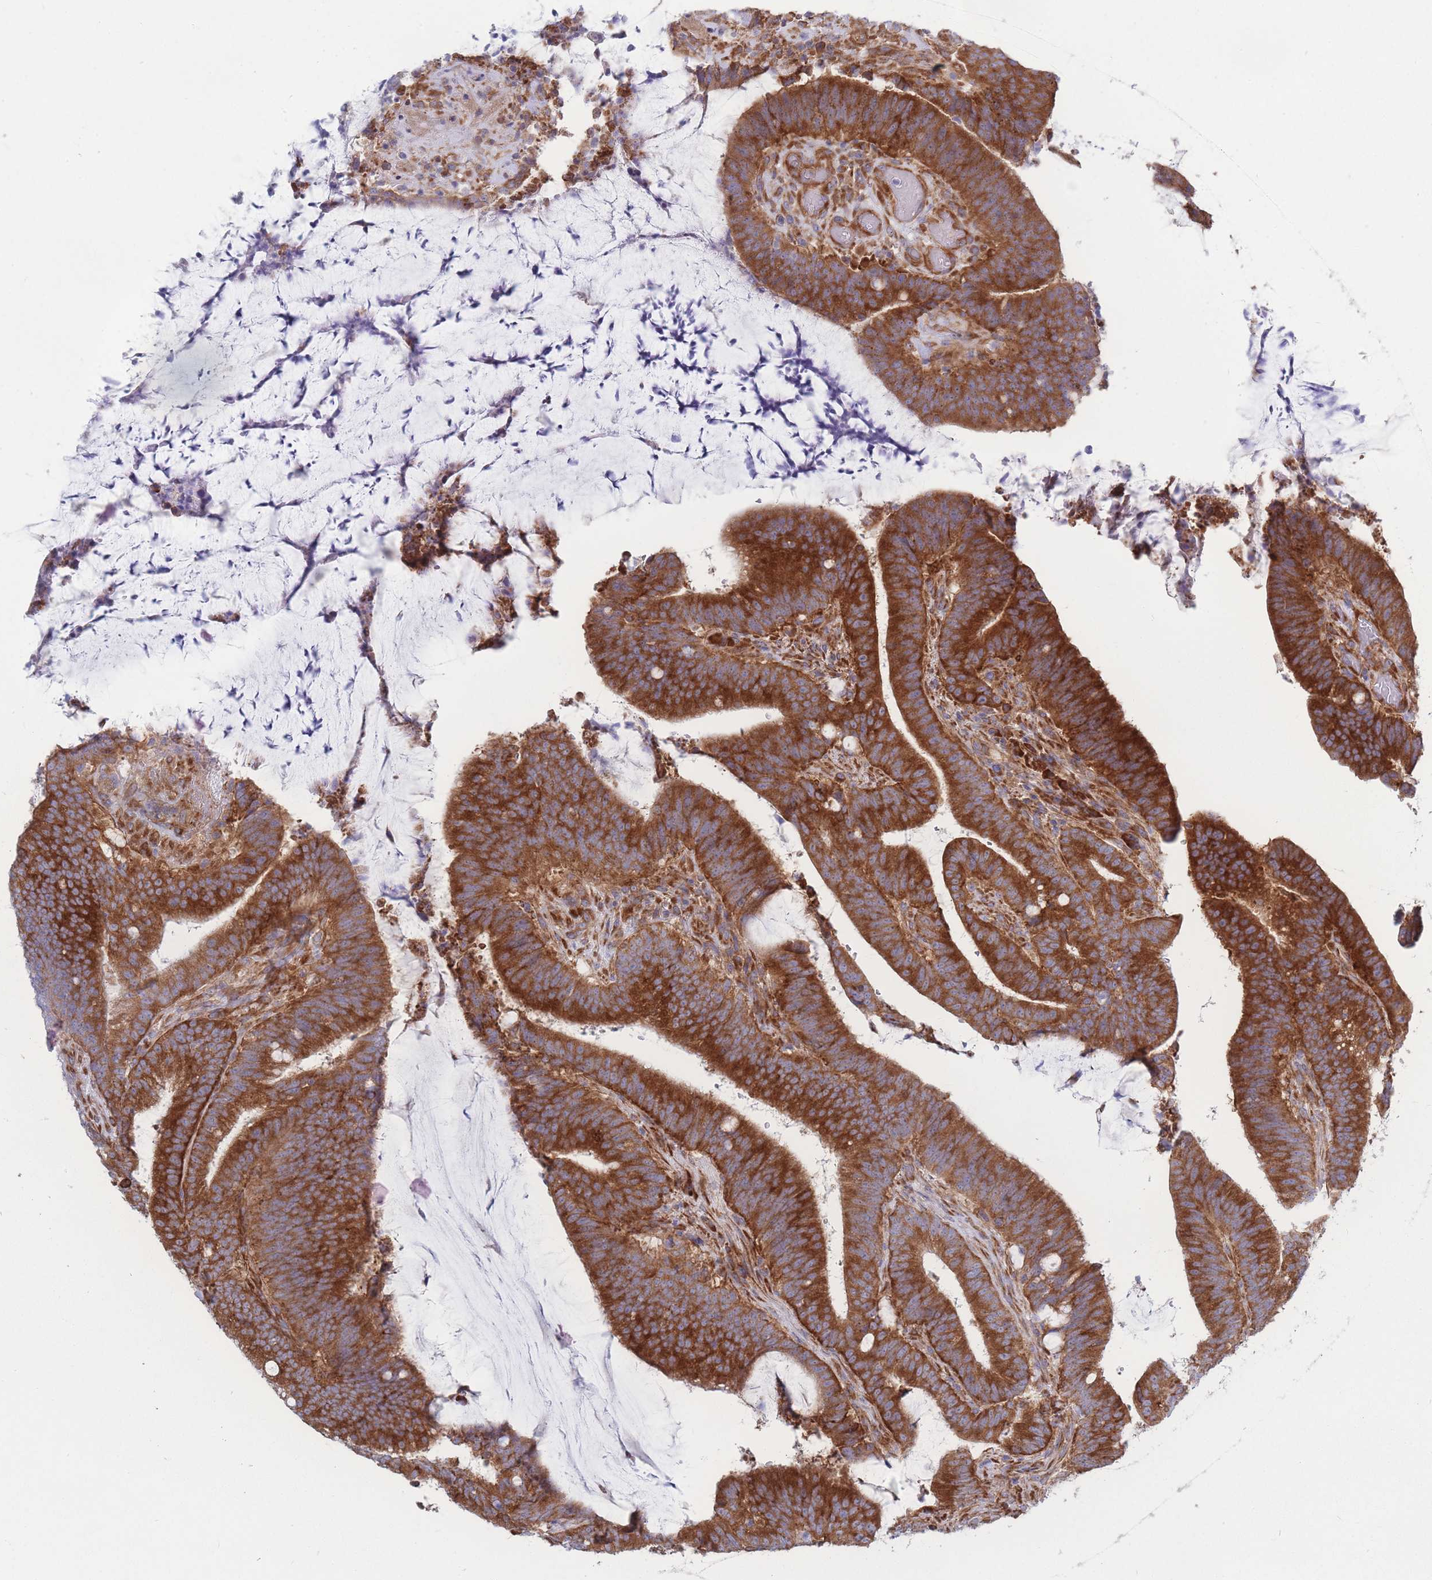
{"staining": {"intensity": "strong", "quantity": ">75%", "location": "cytoplasmic/membranous"}, "tissue": "colorectal cancer", "cell_type": "Tumor cells", "image_type": "cancer", "snomed": [{"axis": "morphology", "description": "Adenocarcinoma, NOS"}, {"axis": "topography", "description": "Colon"}], "caption": "High-magnification brightfield microscopy of colorectal cancer (adenocarcinoma) stained with DAB (3,3'-diaminobenzidine) (brown) and counterstained with hematoxylin (blue). tumor cells exhibit strong cytoplasmic/membranous positivity is seen in about>75% of cells.", "gene": "RPL8", "patient": {"sex": "female", "age": 43}}